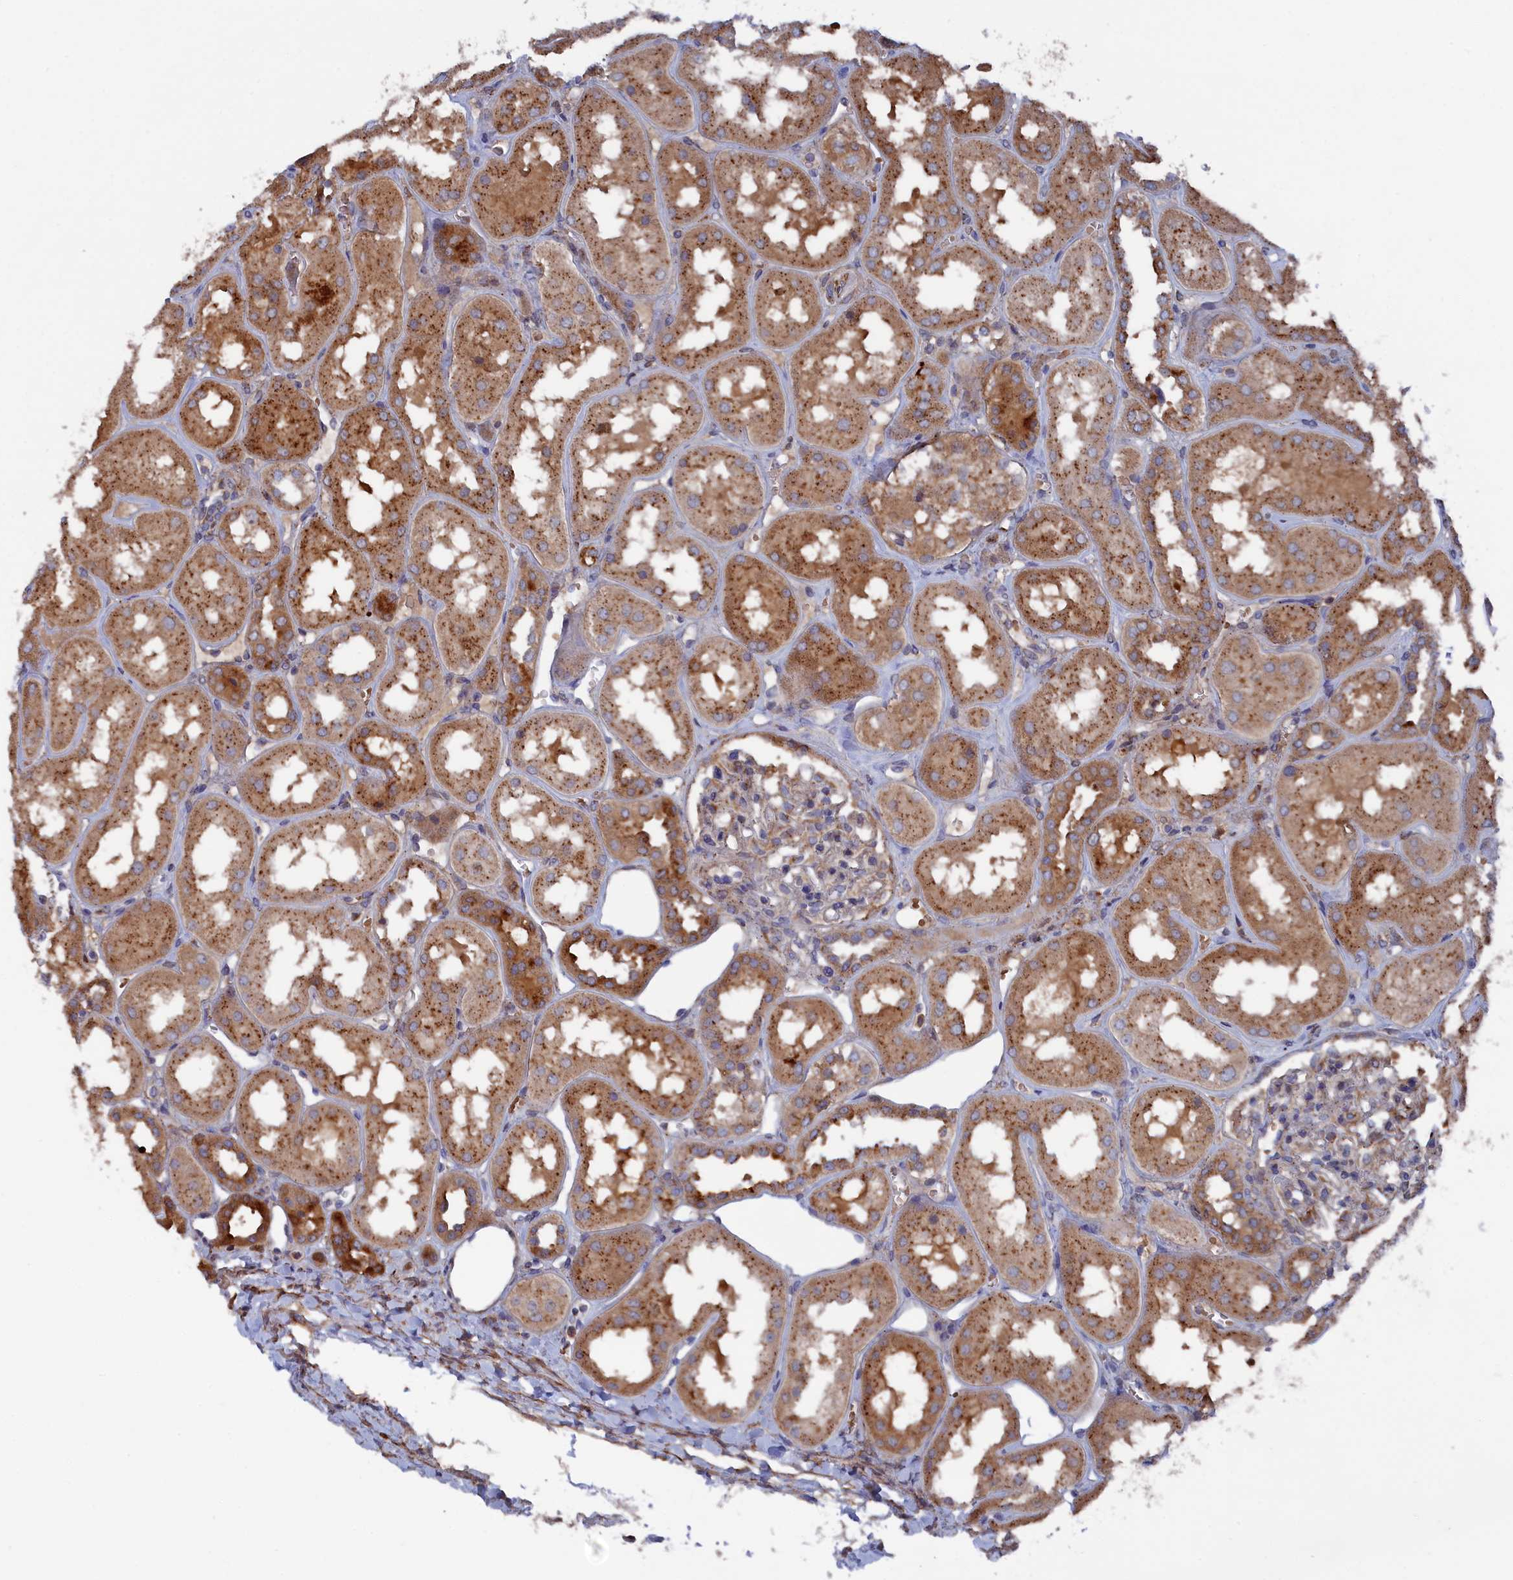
{"staining": {"intensity": "moderate", "quantity": "<25%", "location": "cytoplasmic/membranous"}, "tissue": "kidney", "cell_type": "Cells in glomeruli", "image_type": "normal", "snomed": [{"axis": "morphology", "description": "Normal tissue, NOS"}, {"axis": "topography", "description": "Kidney"}], "caption": "Benign kidney exhibits moderate cytoplasmic/membranous expression in approximately <25% of cells in glomeruli, visualized by immunohistochemistry. (brown staining indicates protein expression, while blue staining denotes nuclei).", "gene": "SMG9", "patient": {"sex": "male", "age": 70}}